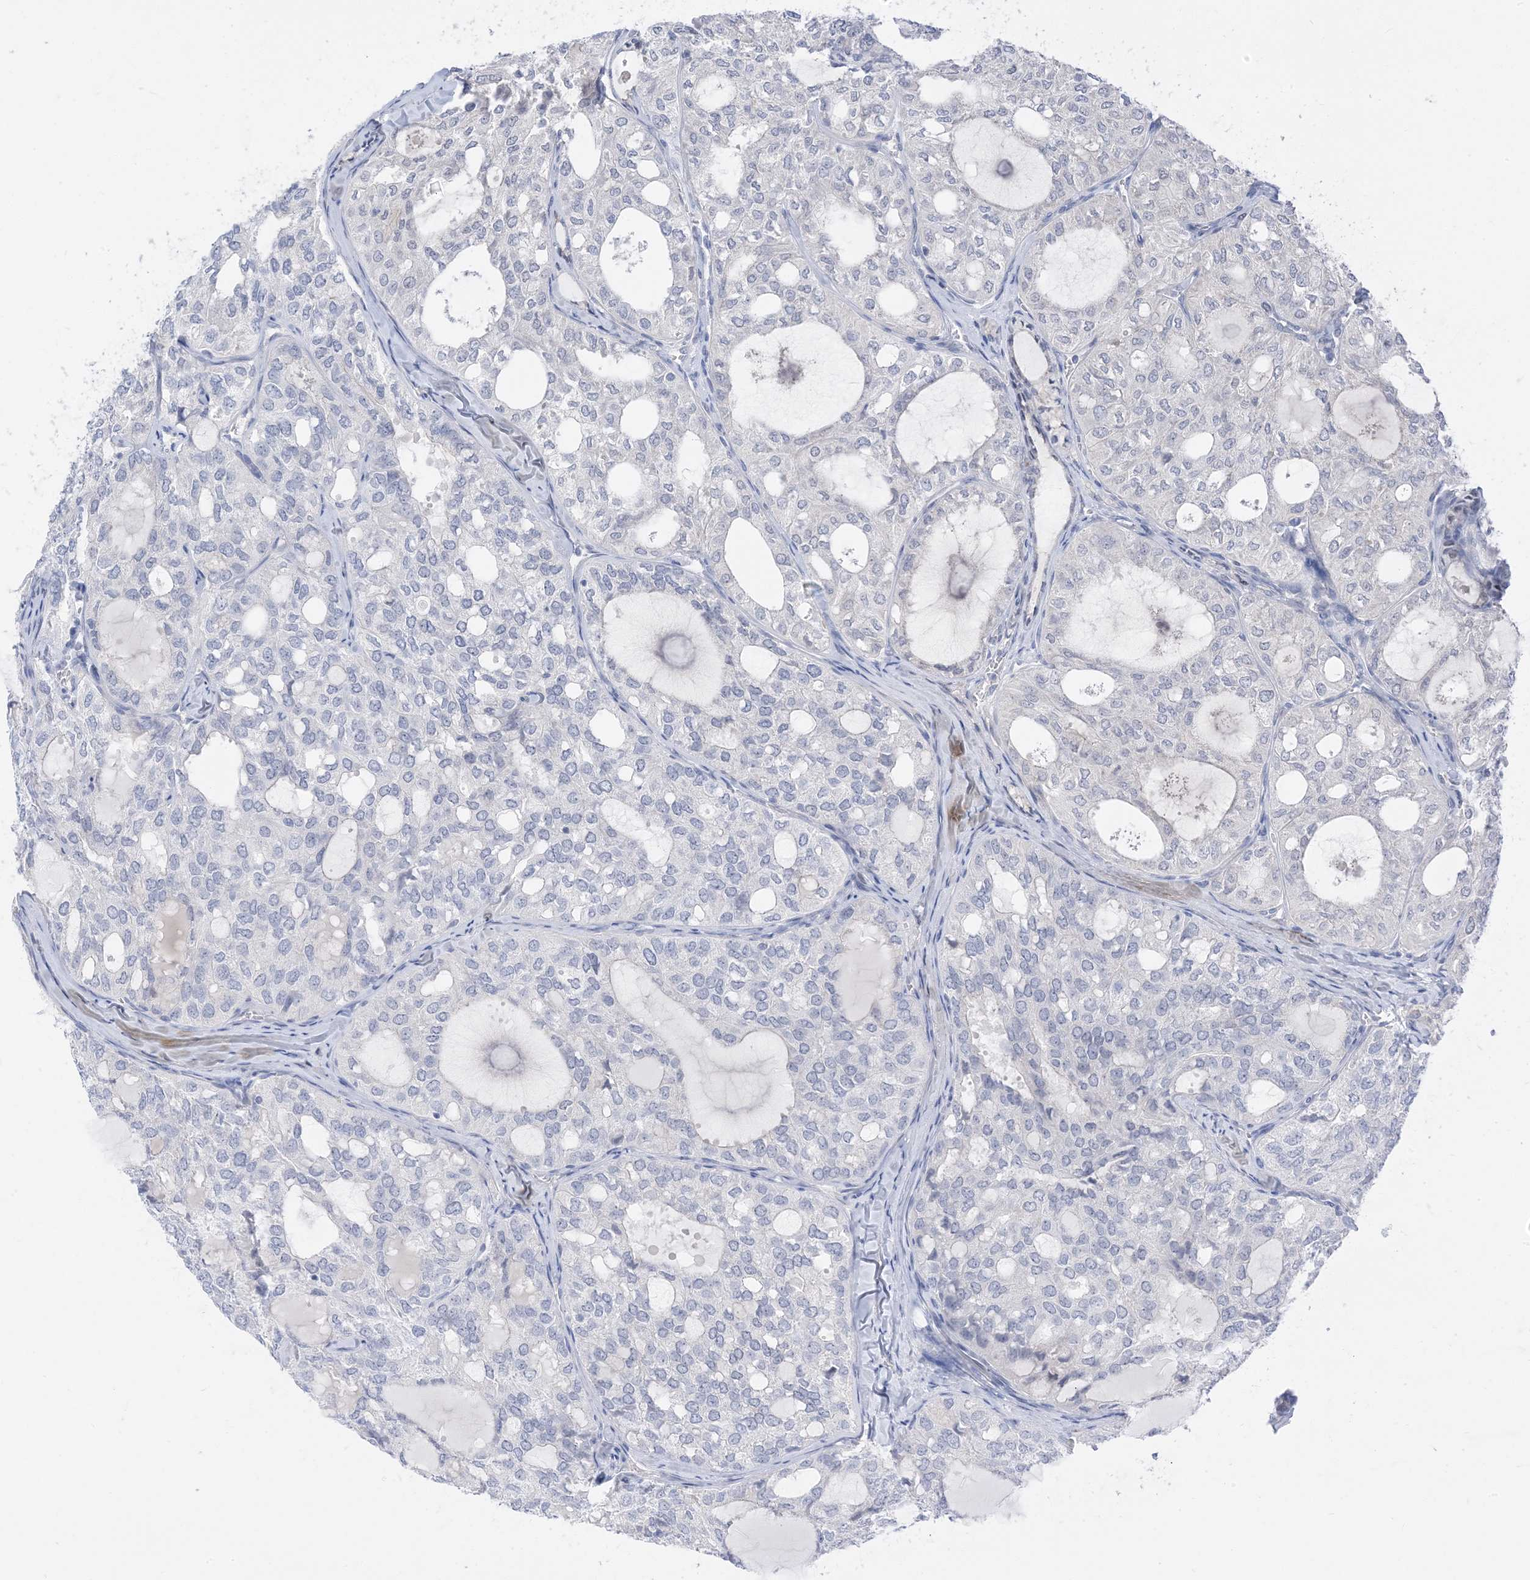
{"staining": {"intensity": "negative", "quantity": "none", "location": "none"}, "tissue": "thyroid cancer", "cell_type": "Tumor cells", "image_type": "cancer", "snomed": [{"axis": "morphology", "description": "Follicular adenoma carcinoma, NOS"}, {"axis": "topography", "description": "Thyroid gland"}], "caption": "This photomicrograph is of thyroid follicular adenoma carcinoma stained with immunohistochemistry (IHC) to label a protein in brown with the nuclei are counter-stained blue. There is no expression in tumor cells.", "gene": "IL36B", "patient": {"sex": "male", "age": 75}}